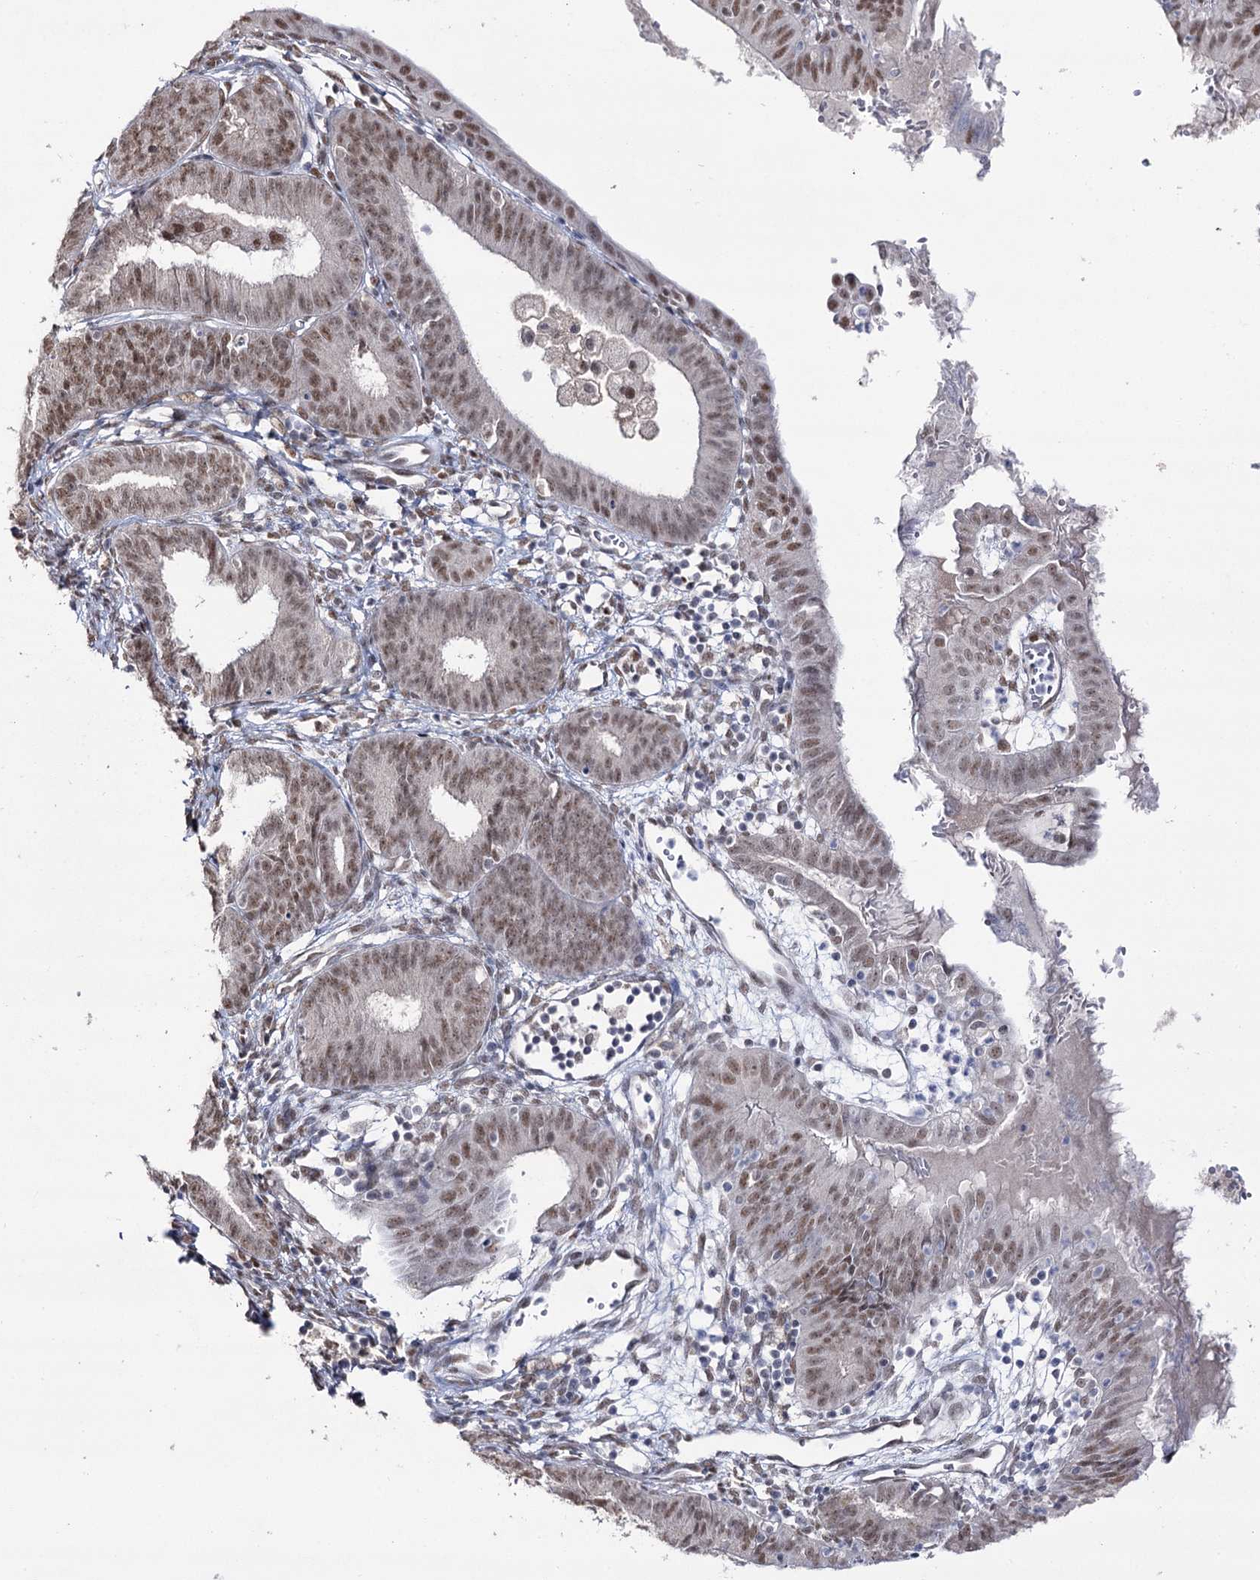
{"staining": {"intensity": "moderate", "quantity": "25%-75%", "location": "nuclear"}, "tissue": "endometrial cancer", "cell_type": "Tumor cells", "image_type": "cancer", "snomed": [{"axis": "morphology", "description": "Adenocarcinoma, NOS"}, {"axis": "topography", "description": "Endometrium"}], "caption": "This is a micrograph of IHC staining of endometrial adenocarcinoma, which shows moderate staining in the nuclear of tumor cells.", "gene": "VGLL4", "patient": {"sex": "female", "age": 51}}